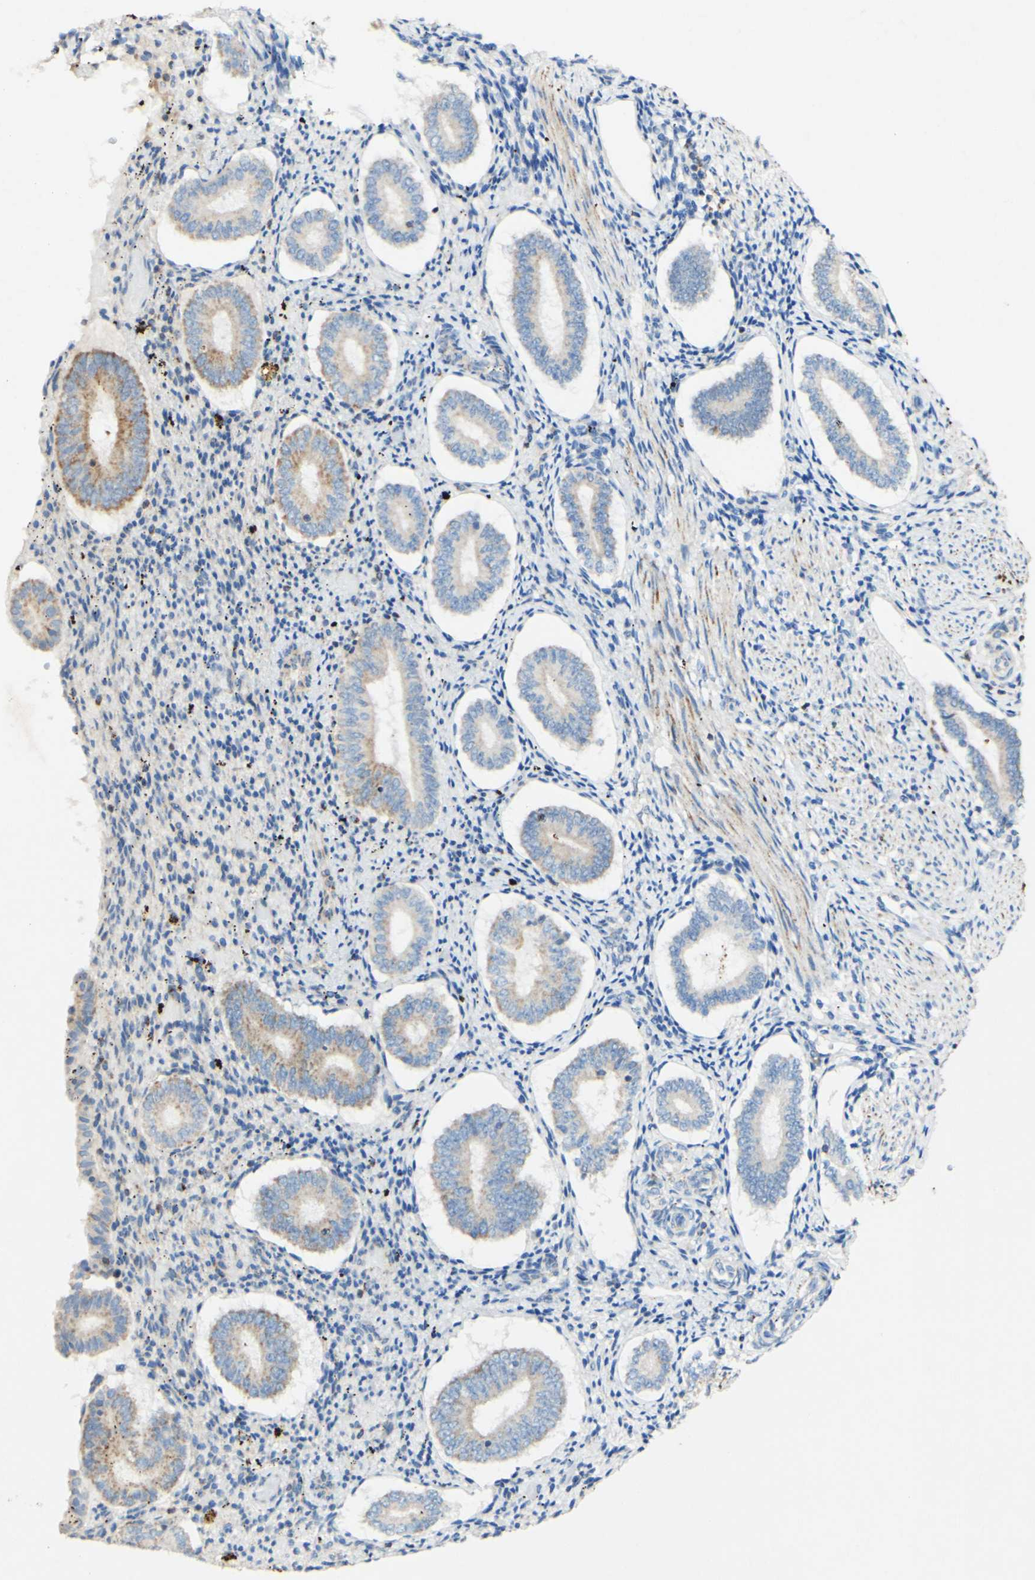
{"staining": {"intensity": "negative", "quantity": "none", "location": "none"}, "tissue": "endometrium", "cell_type": "Cells in endometrial stroma", "image_type": "normal", "snomed": [{"axis": "morphology", "description": "Normal tissue, NOS"}, {"axis": "topography", "description": "Endometrium"}], "caption": "Immunohistochemistry (IHC) micrograph of normal endometrium: endometrium stained with DAB exhibits no significant protein expression in cells in endometrial stroma.", "gene": "OXCT1", "patient": {"sex": "female", "age": 42}}